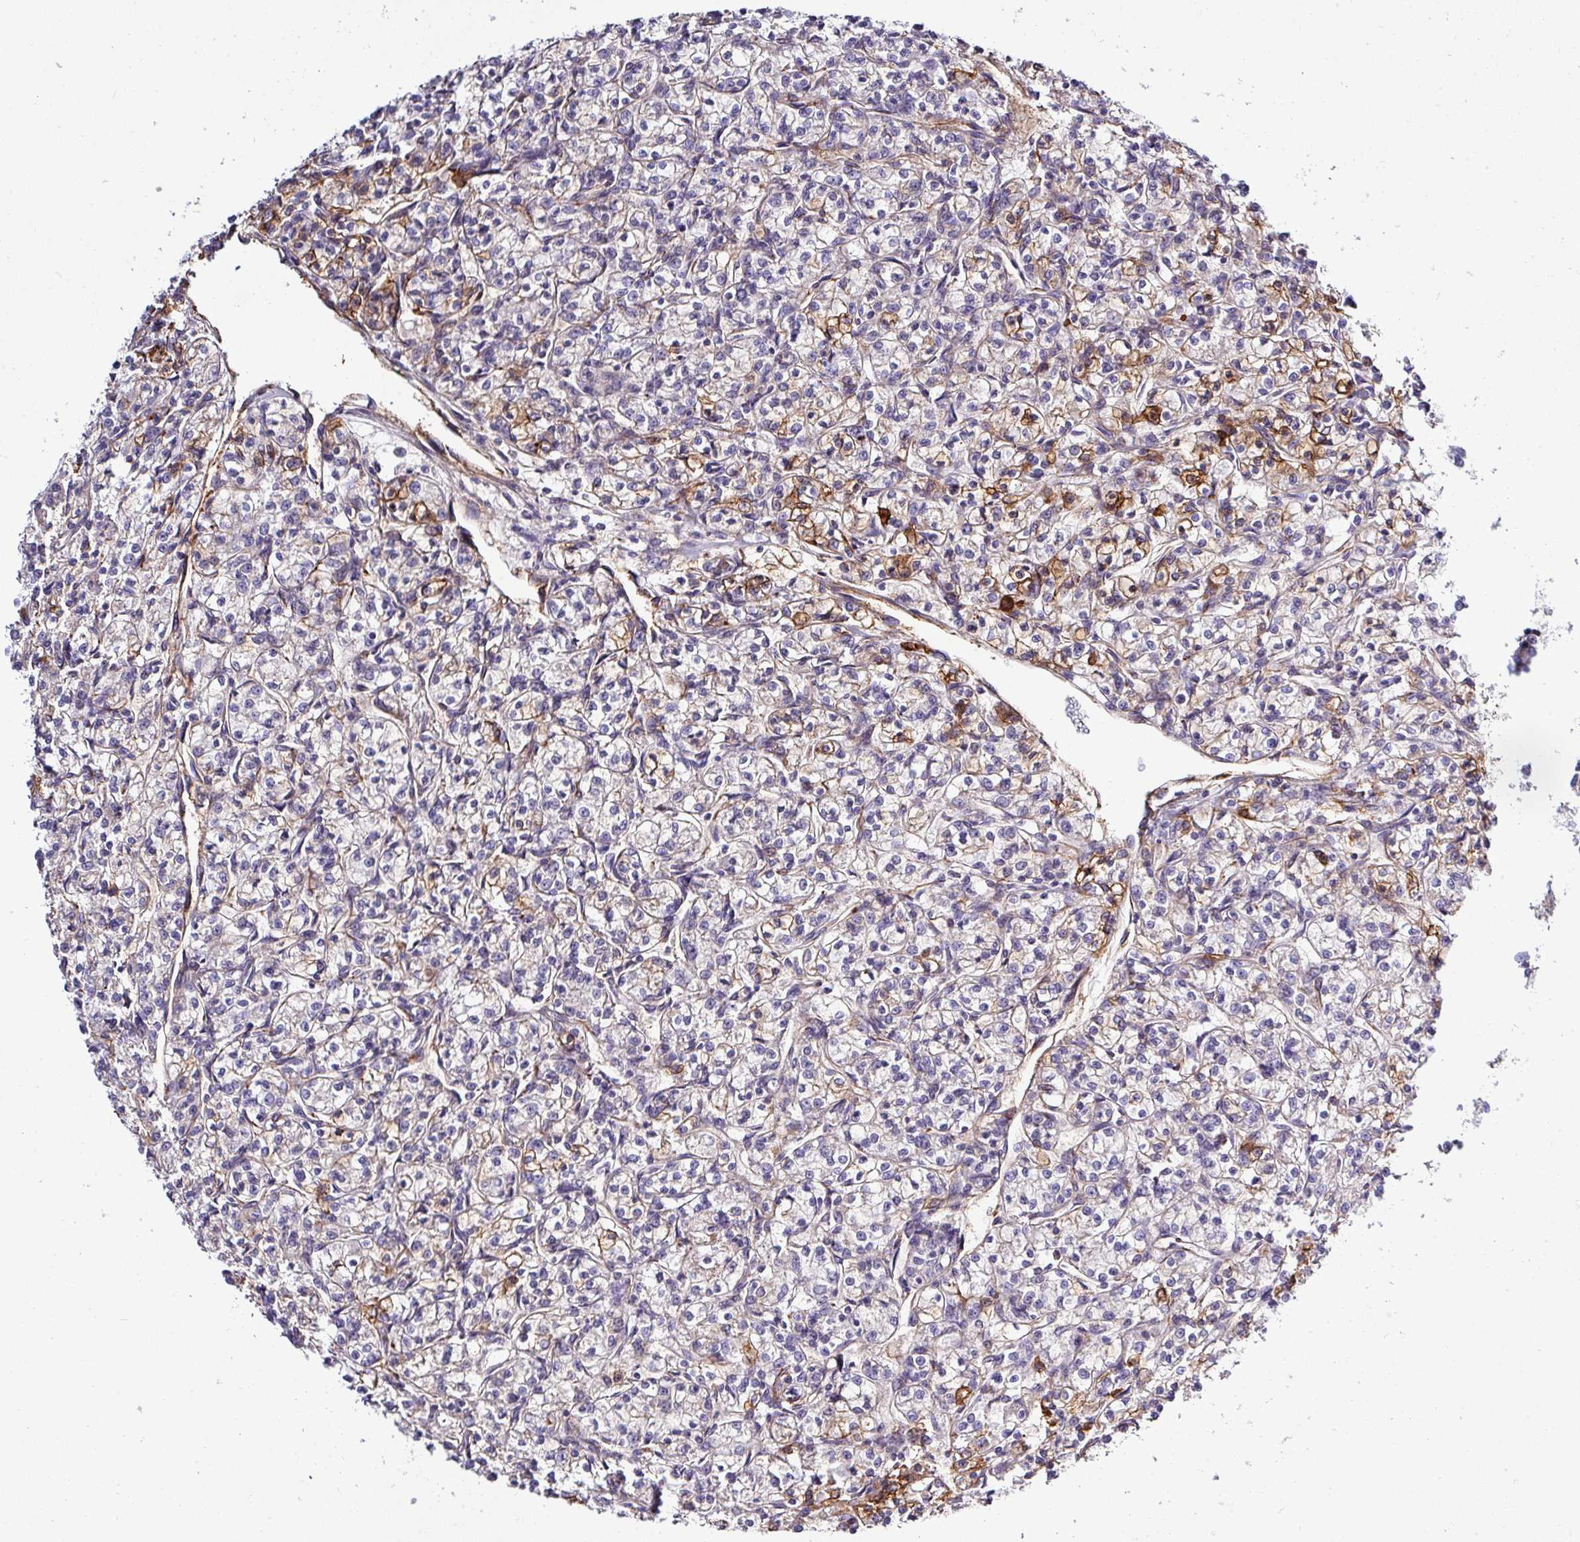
{"staining": {"intensity": "moderate", "quantity": "<25%", "location": "cytoplasmic/membranous"}, "tissue": "renal cancer", "cell_type": "Tumor cells", "image_type": "cancer", "snomed": [{"axis": "morphology", "description": "Adenocarcinoma, NOS"}, {"axis": "topography", "description": "Kidney"}], "caption": "High-power microscopy captured an immunohistochemistry photomicrograph of adenocarcinoma (renal), revealing moderate cytoplasmic/membranous expression in approximately <25% of tumor cells.", "gene": "PARD6A", "patient": {"sex": "female", "age": 59}}